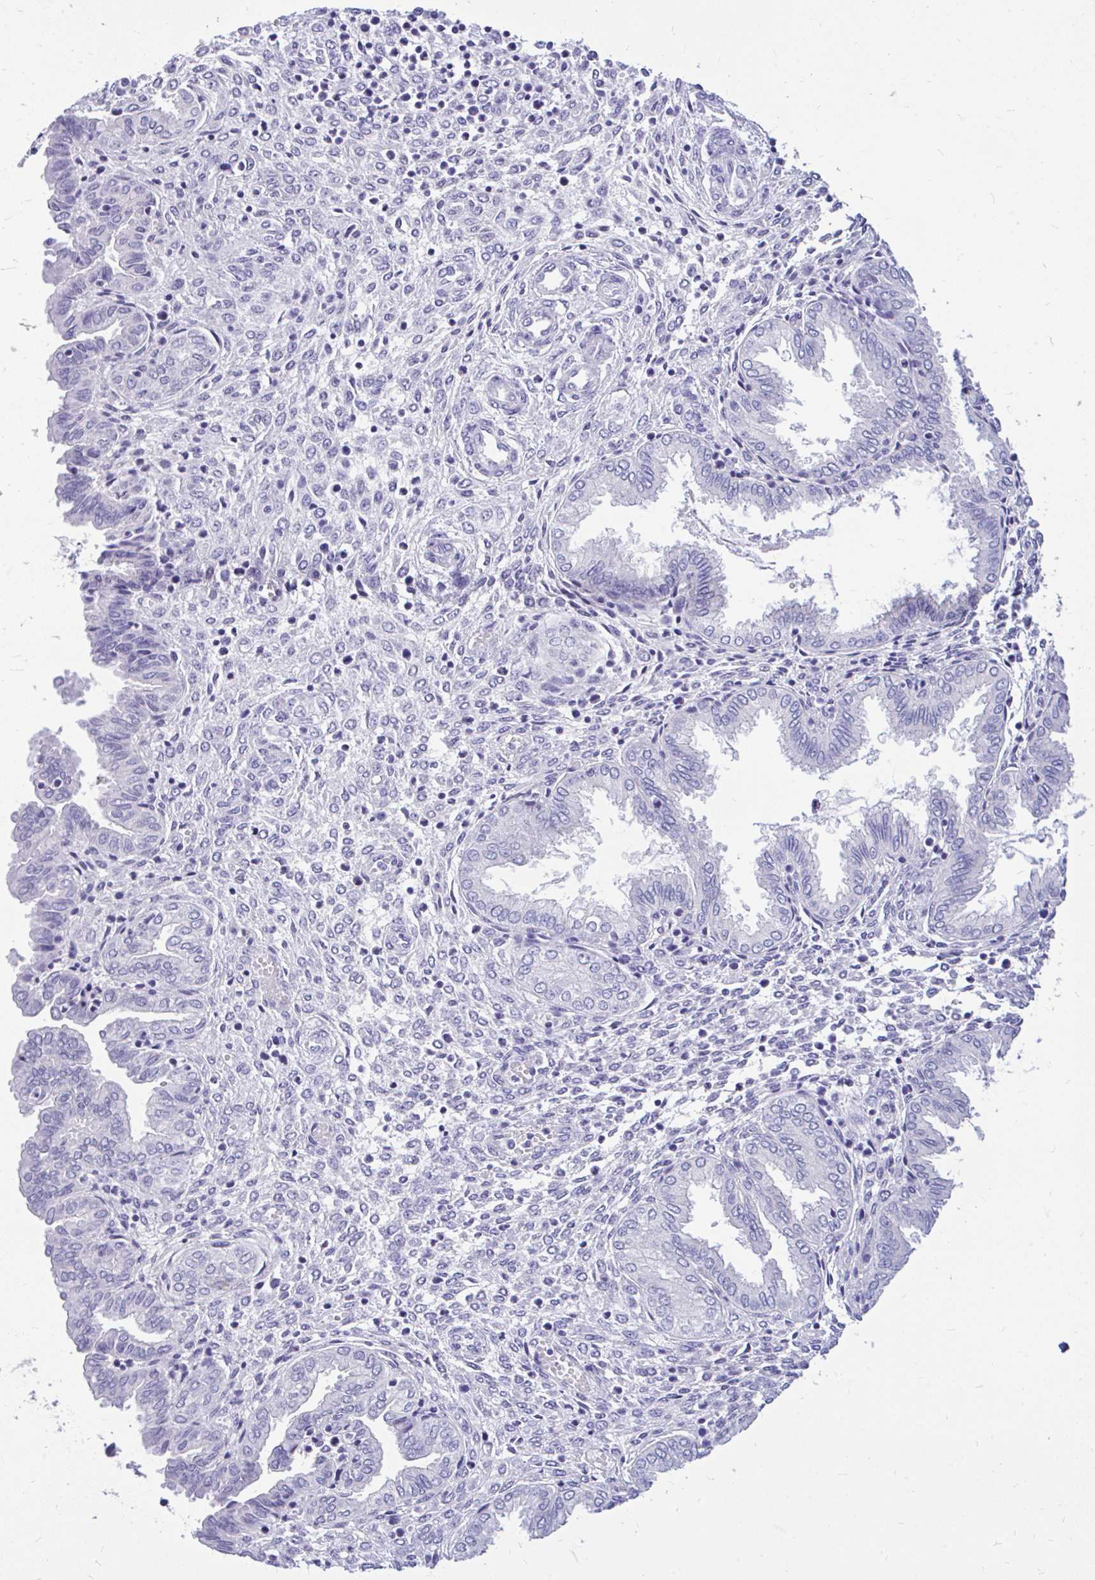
{"staining": {"intensity": "negative", "quantity": "none", "location": "none"}, "tissue": "endometrium", "cell_type": "Cells in endometrial stroma", "image_type": "normal", "snomed": [{"axis": "morphology", "description": "Normal tissue, NOS"}, {"axis": "topography", "description": "Endometrium"}], "caption": "A histopathology image of endometrium stained for a protein demonstrates no brown staining in cells in endometrial stroma.", "gene": "MAP1LC3A", "patient": {"sex": "female", "age": 33}}